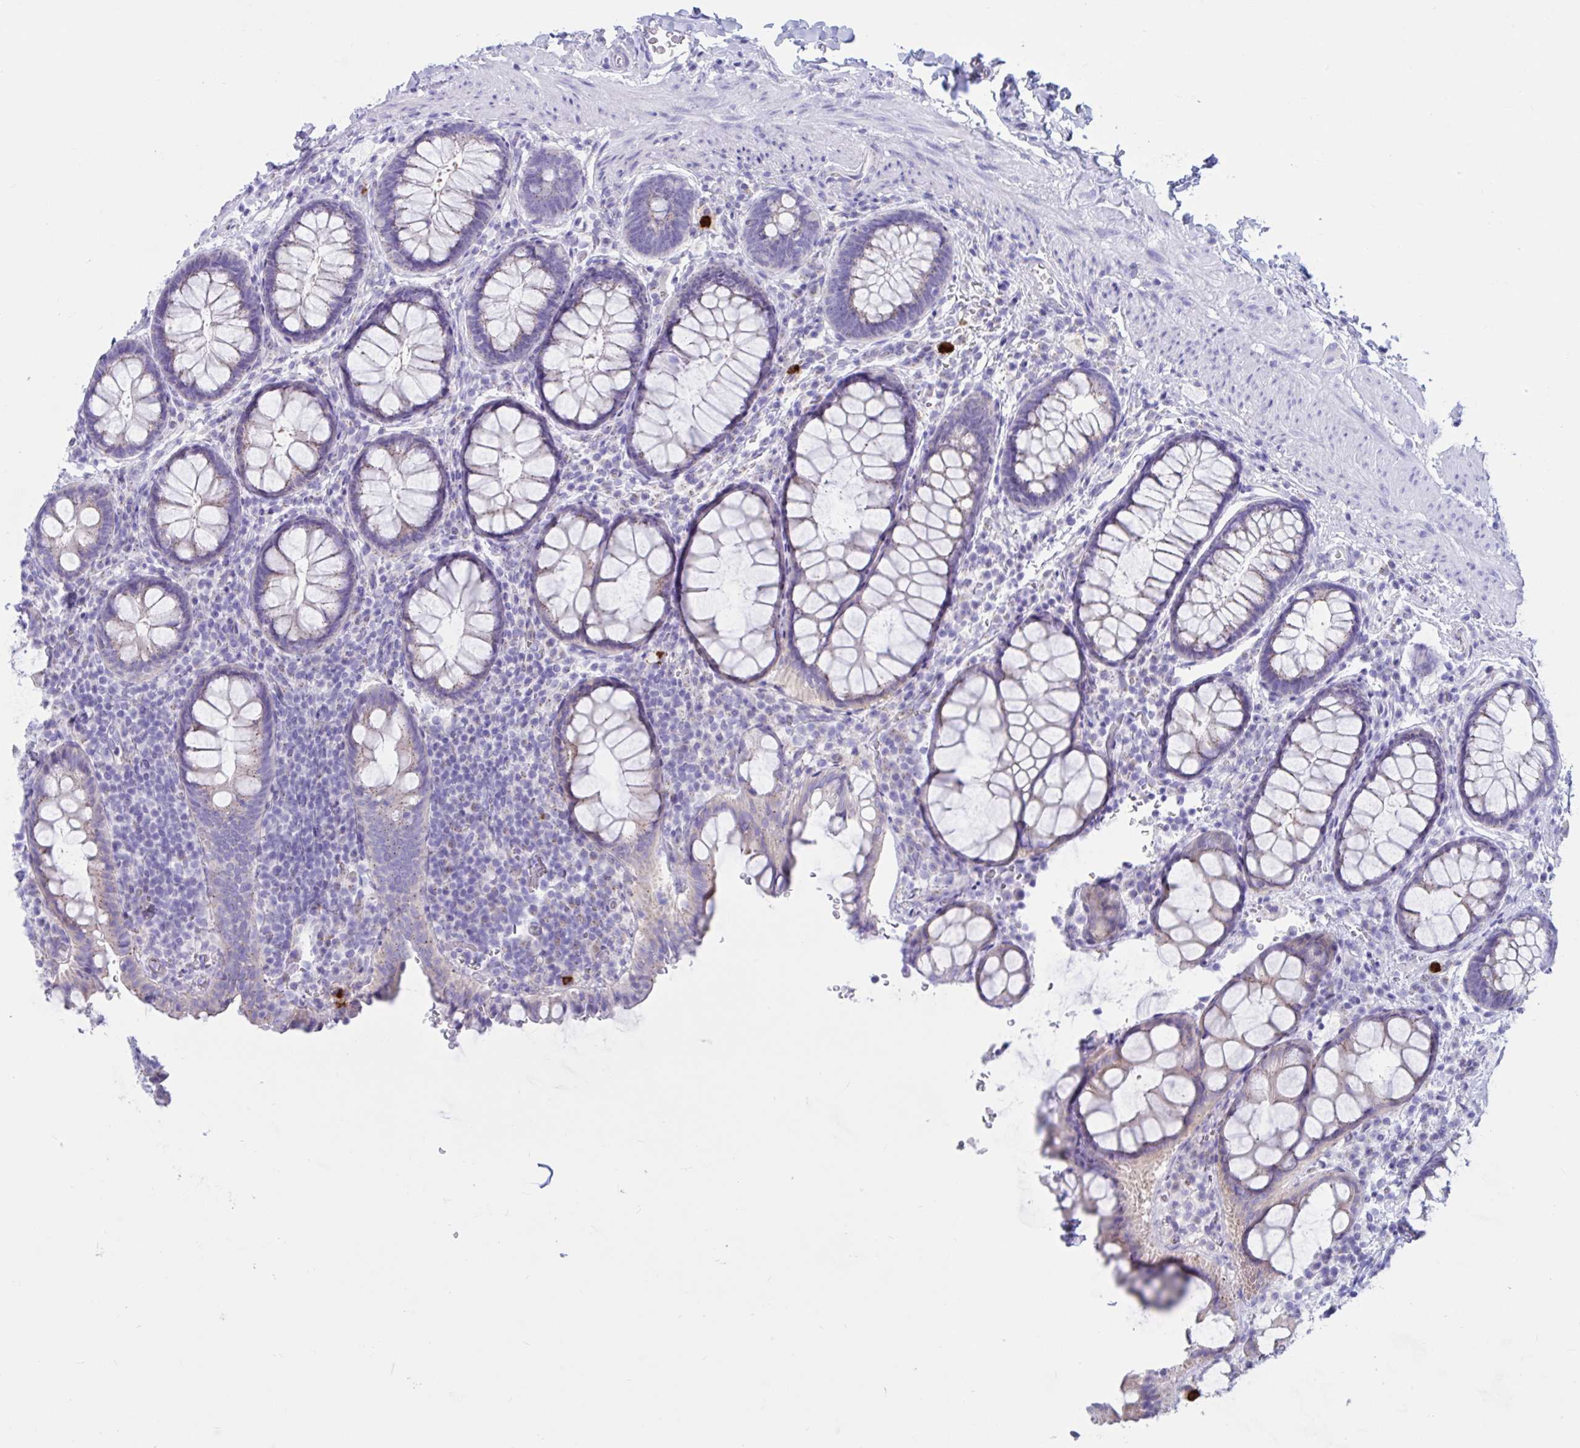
{"staining": {"intensity": "moderate", "quantity": "<25%", "location": "cytoplasmic/membranous"}, "tissue": "rectum", "cell_type": "Glandular cells", "image_type": "normal", "snomed": [{"axis": "morphology", "description": "Normal tissue, NOS"}, {"axis": "topography", "description": "Rectum"}, {"axis": "topography", "description": "Peripheral nerve tissue"}], "caption": "Brown immunohistochemical staining in benign human rectum demonstrates moderate cytoplasmic/membranous positivity in approximately <25% of glandular cells.", "gene": "RNASE3", "patient": {"sex": "female", "age": 69}}